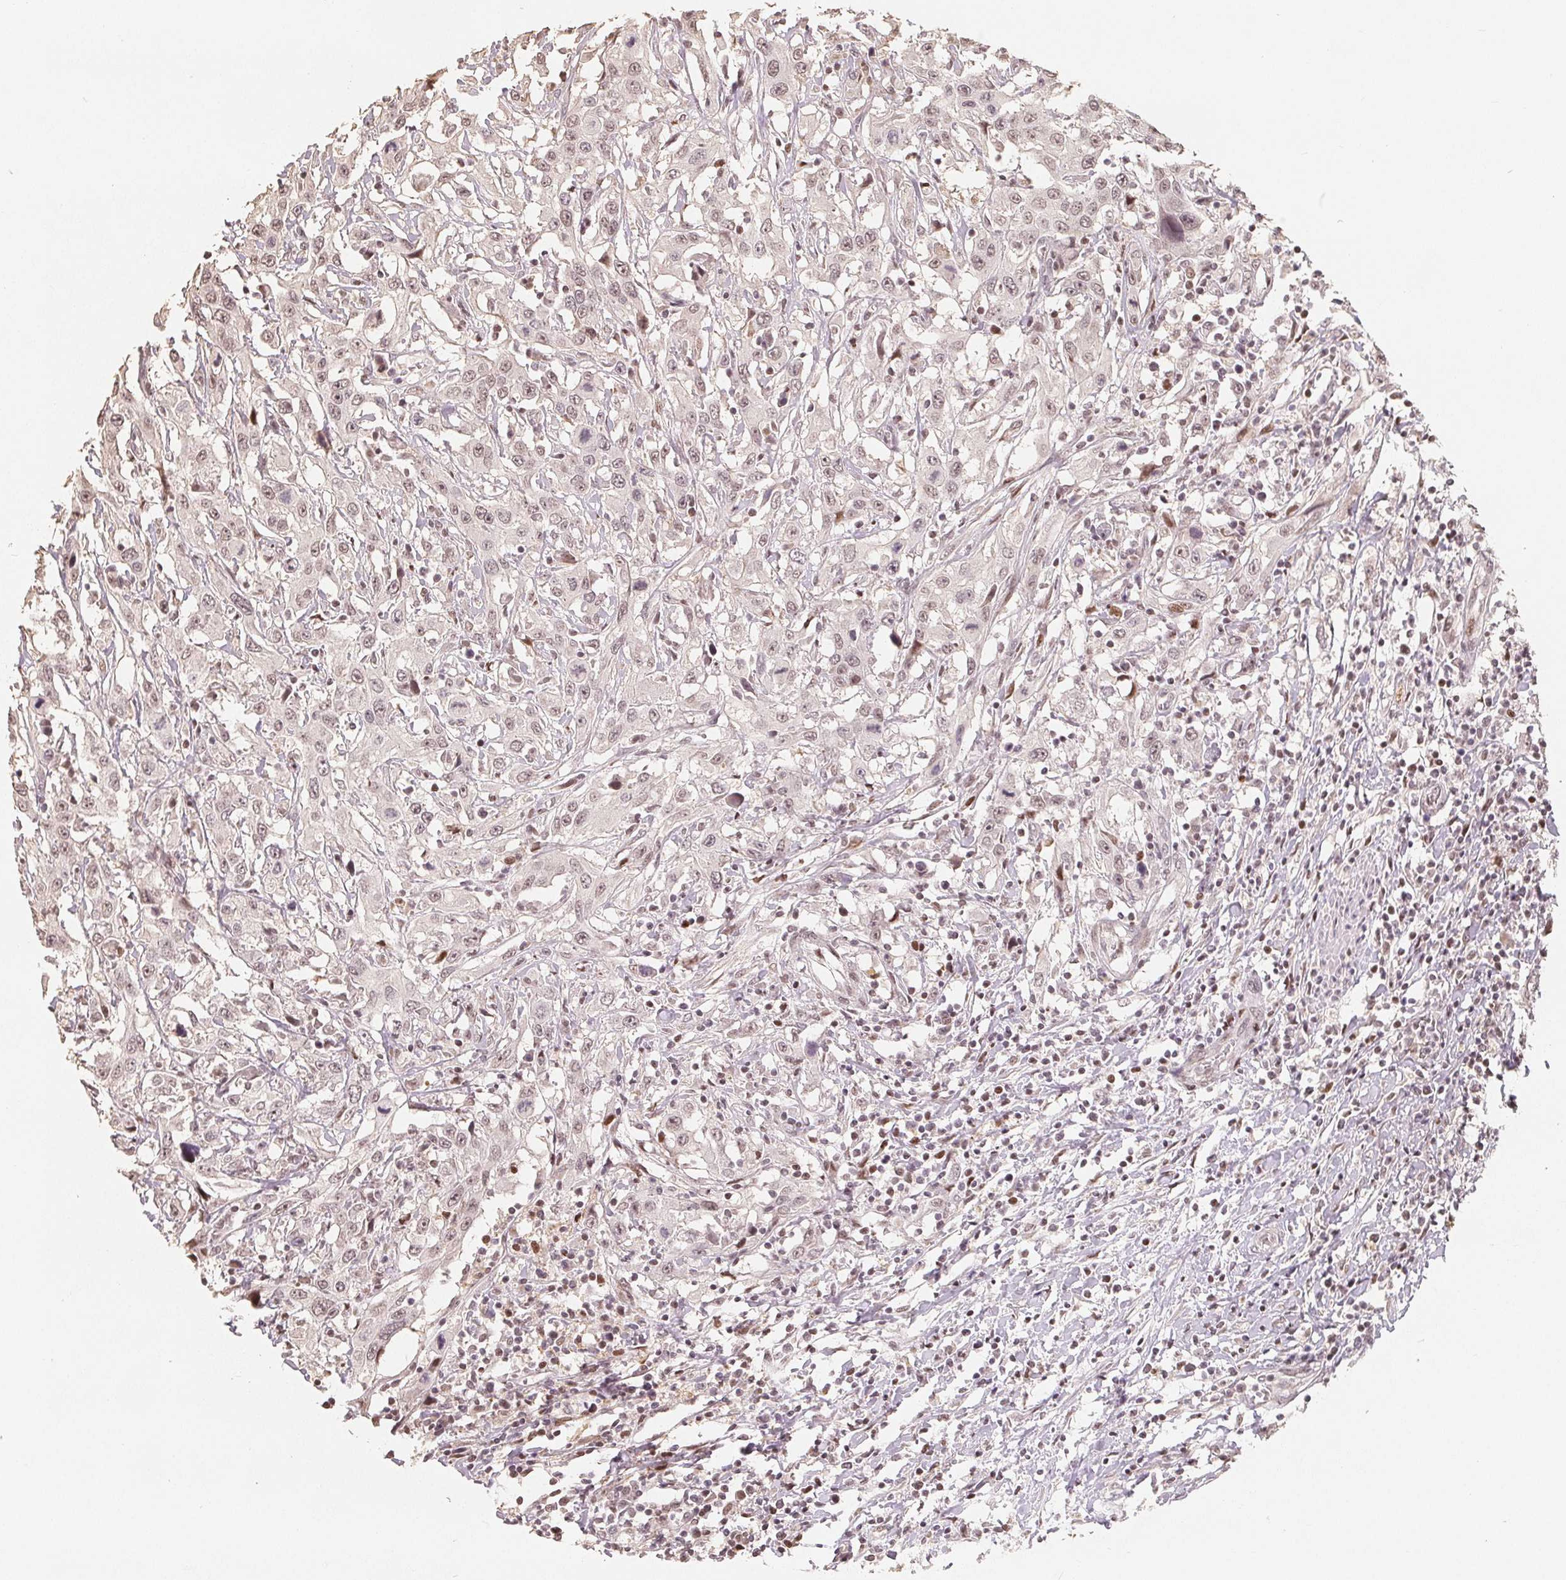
{"staining": {"intensity": "weak", "quantity": "25%-75%", "location": "nuclear"}, "tissue": "urothelial cancer", "cell_type": "Tumor cells", "image_type": "cancer", "snomed": [{"axis": "morphology", "description": "Urothelial carcinoma, High grade"}, {"axis": "topography", "description": "Urinary bladder"}], "caption": "Weak nuclear expression for a protein is identified in approximately 25%-75% of tumor cells of urothelial cancer using immunohistochemistry (IHC).", "gene": "CCDC138", "patient": {"sex": "male", "age": 61}}